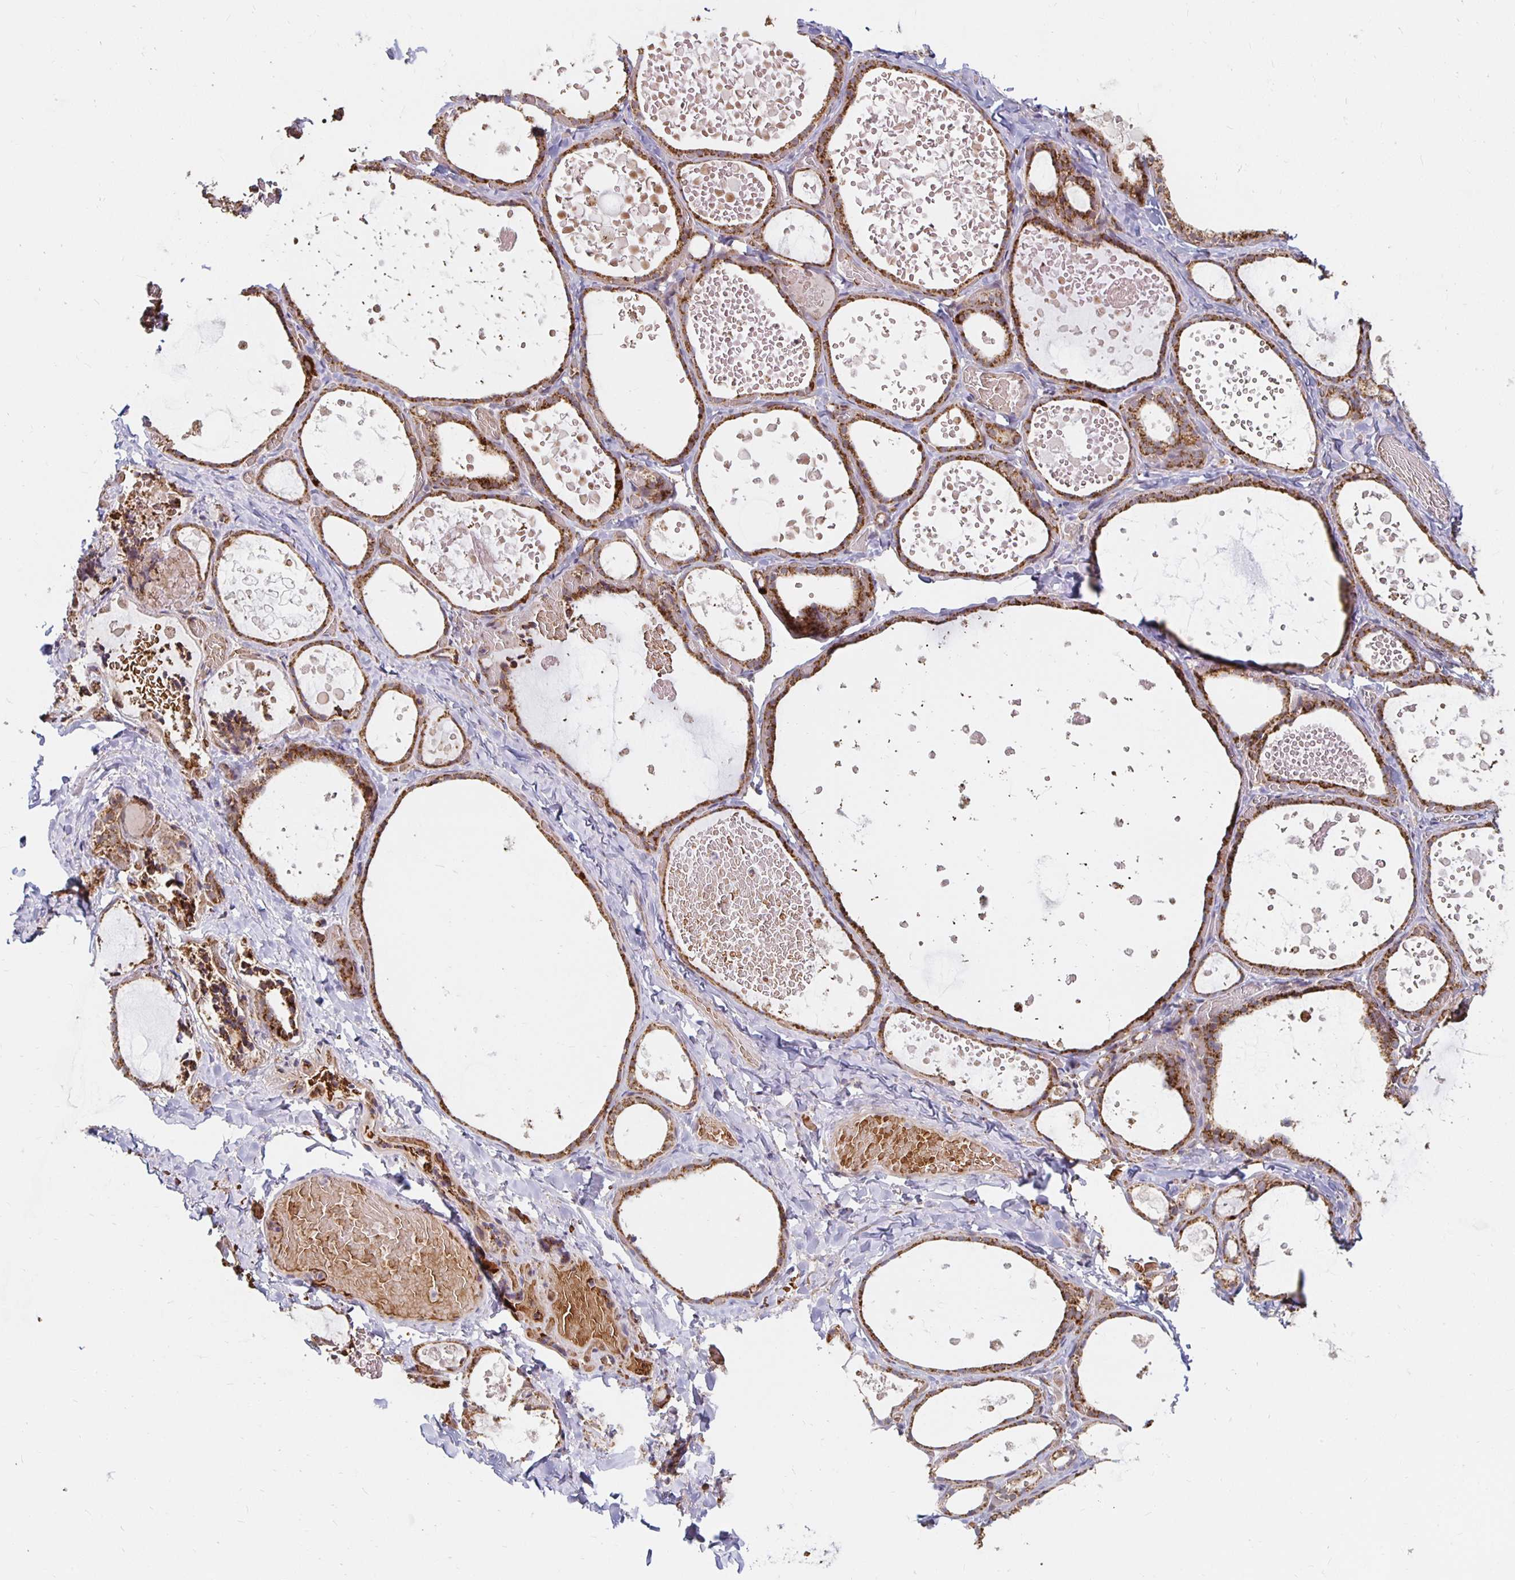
{"staining": {"intensity": "strong", "quantity": ">75%", "location": "cytoplasmic/membranous"}, "tissue": "thyroid gland", "cell_type": "Glandular cells", "image_type": "normal", "snomed": [{"axis": "morphology", "description": "Normal tissue, NOS"}, {"axis": "topography", "description": "Thyroid gland"}], "caption": "Brown immunohistochemical staining in benign human thyroid gland shows strong cytoplasmic/membranous staining in approximately >75% of glandular cells.", "gene": "MRPL28", "patient": {"sex": "female", "age": 56}}